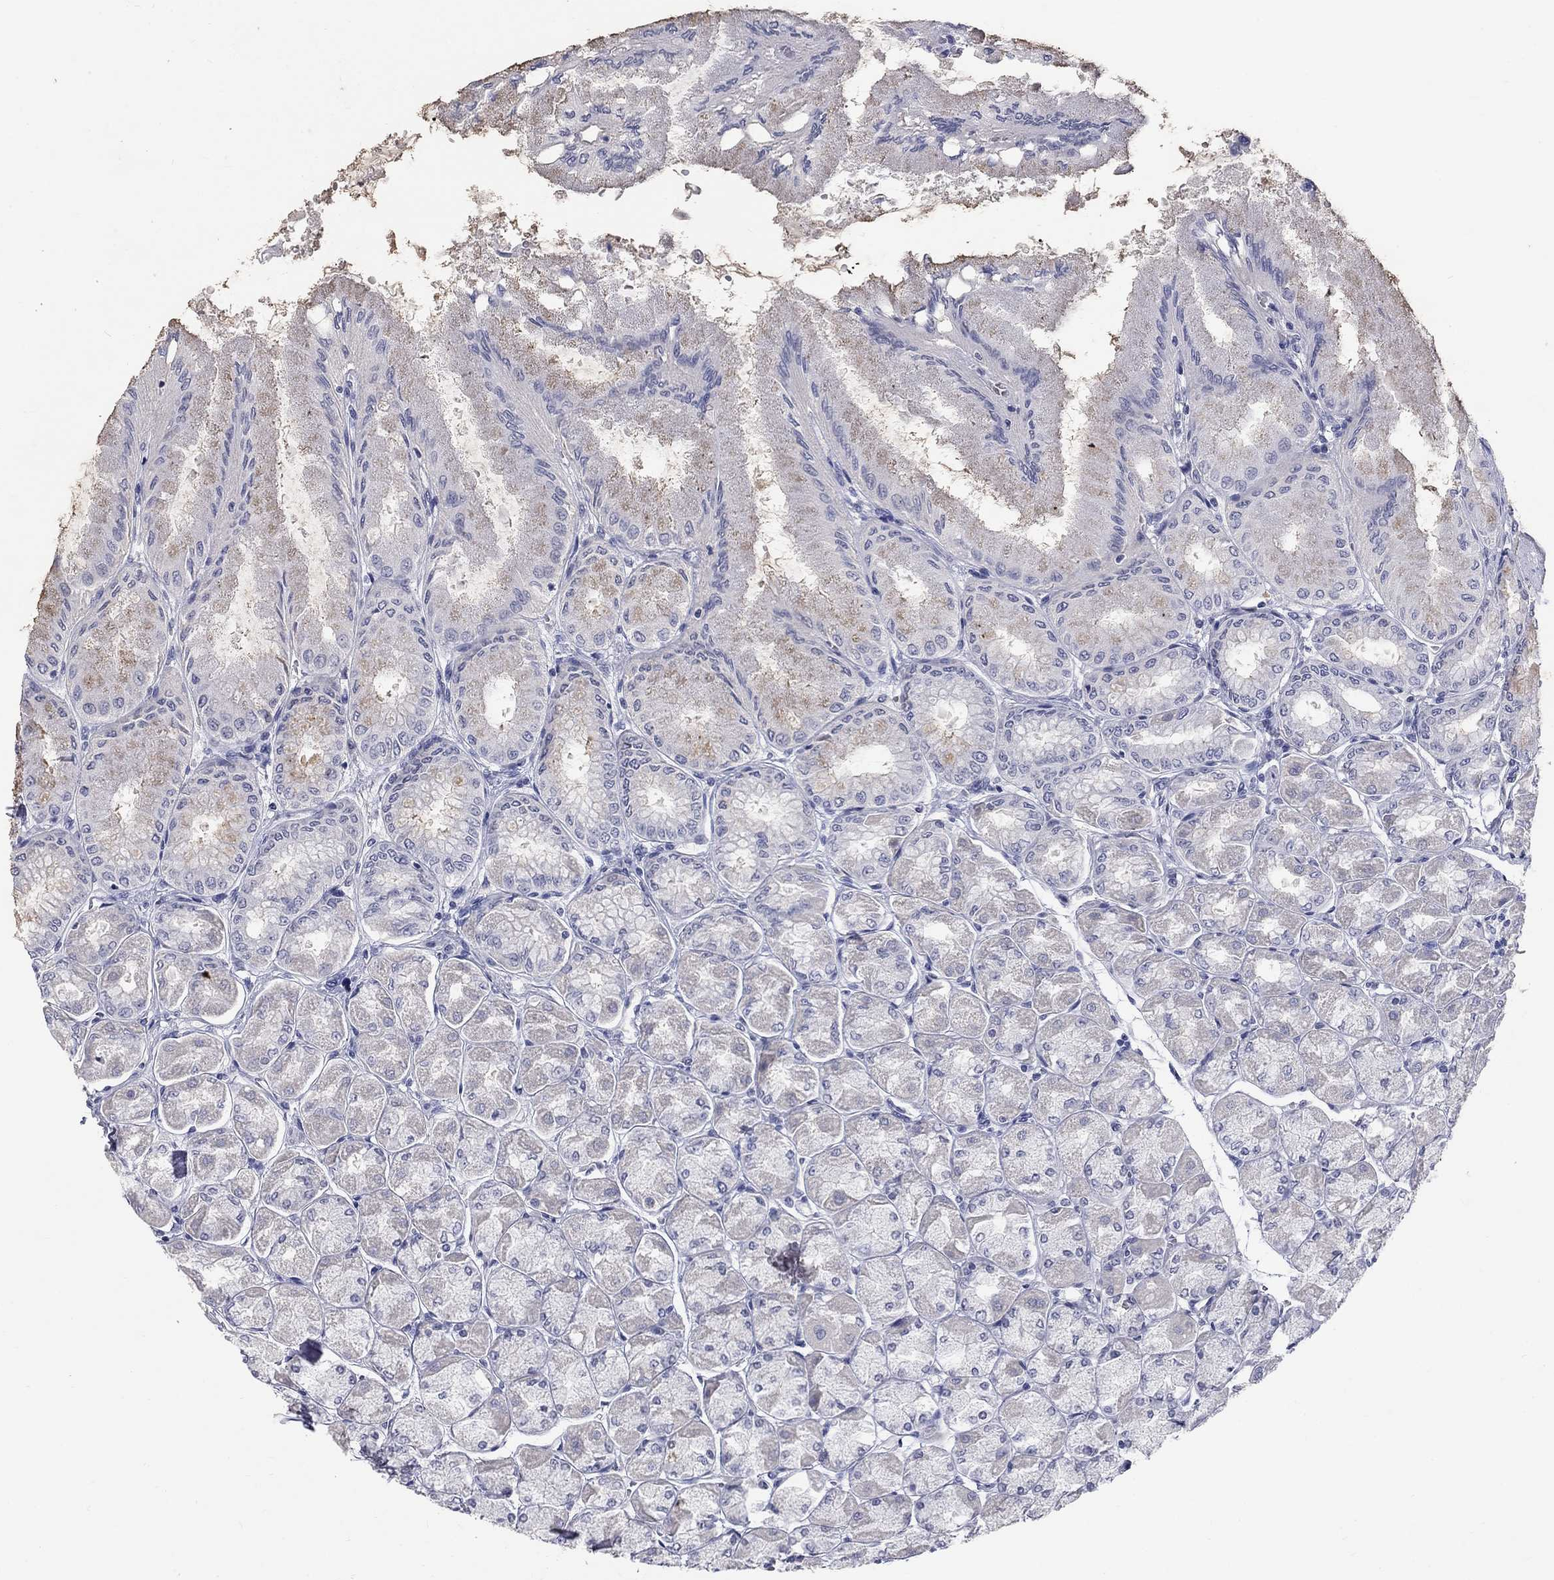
{"staining": {"intensity": "weak", "quantity": "<25%", "location": "cytoplasmic/membranous"}, "tissue": "stomach", "cell_type": "Glandular cells", "image_type": "normal", "snomed": [{"axis": "morphology", "description": "Normal tissue, NOS"}, {"axis": "topography", "description": "Stomach, upper"}], "caption": "Stomach was stained to show a protein in brown. There is no significant expression in glandular cells. (DAB (3,3'-diaminobenzidine) IHC, high magnification).", "gene": "ELAVL4", "patient": {"sex": "male", "age": 60}}